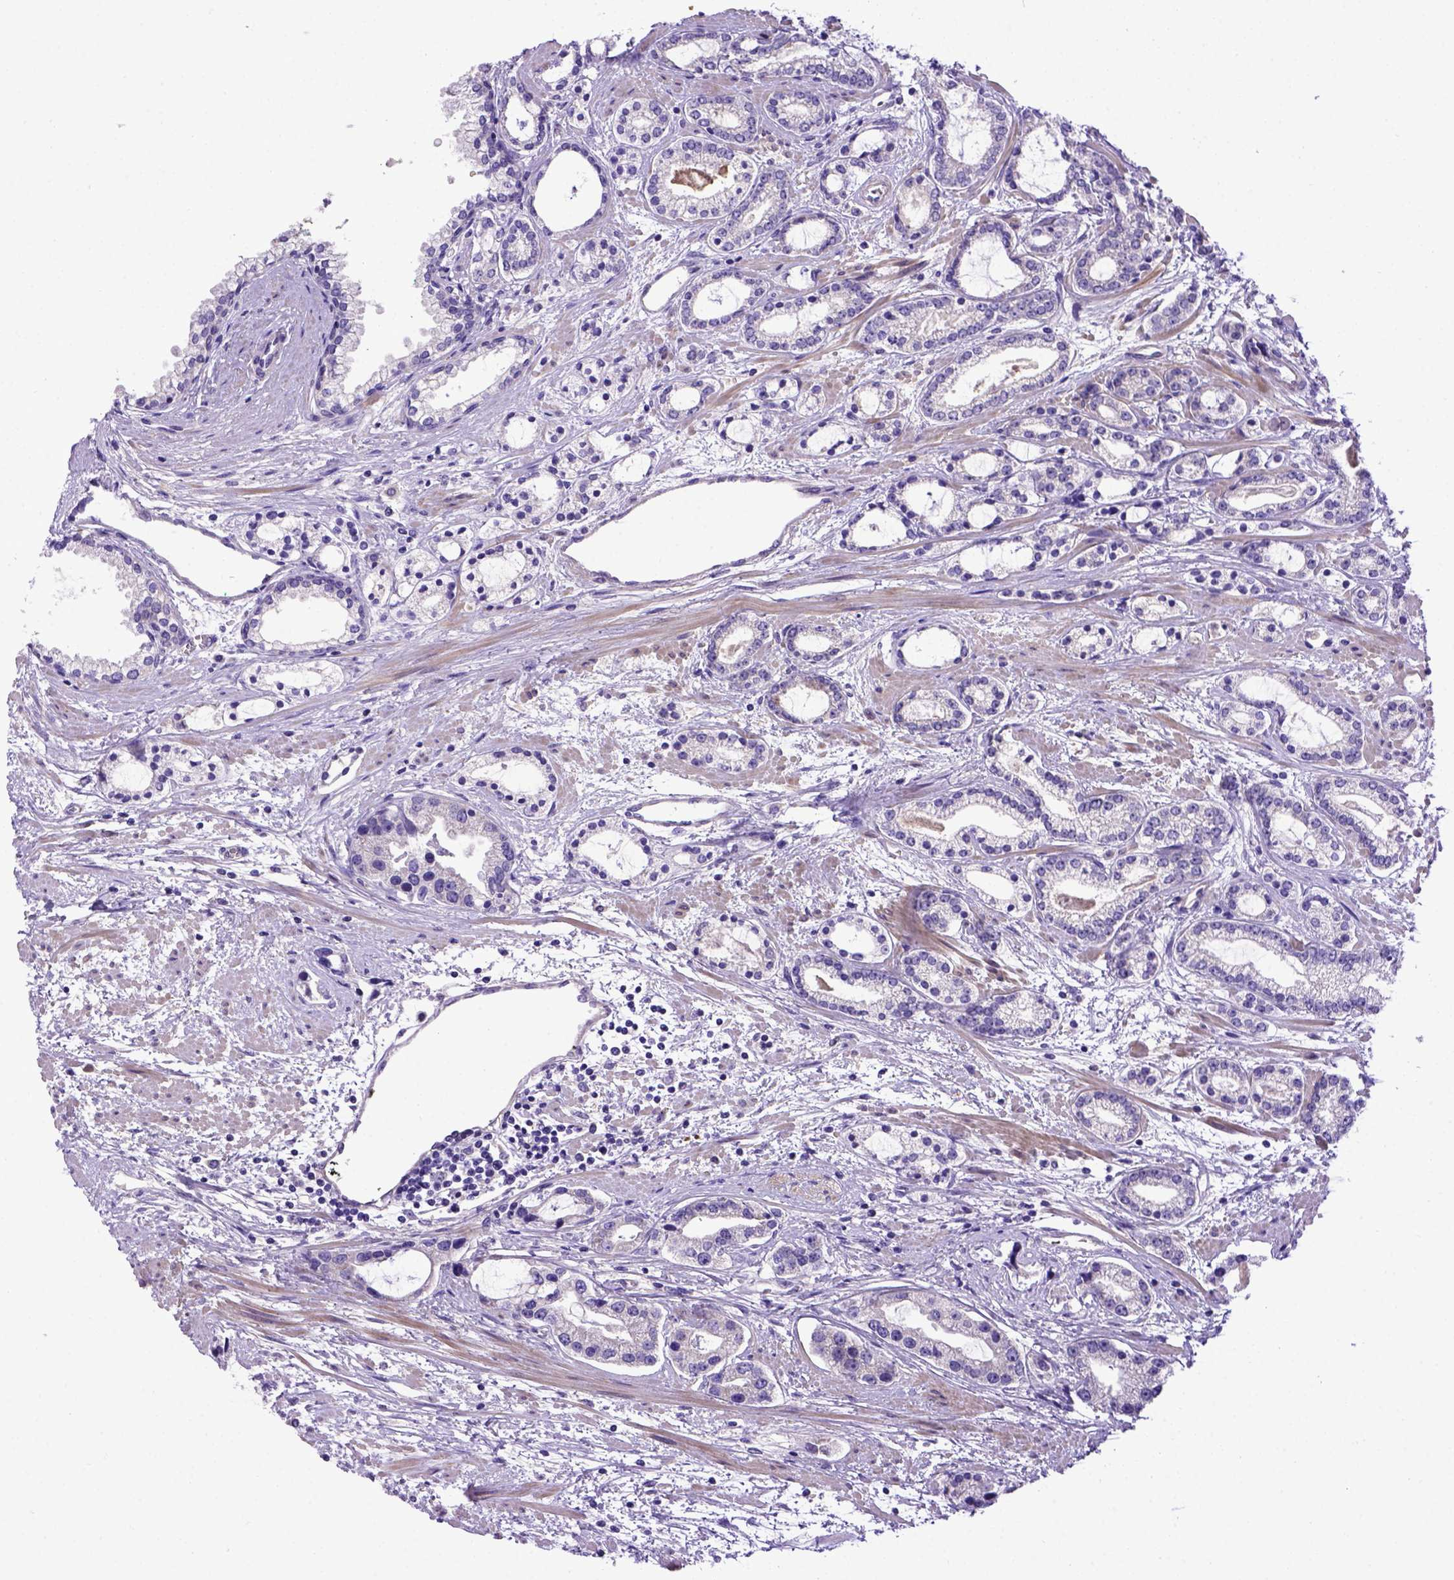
{"staining": {"intensity": "negative", "quantity": "none", "location": "none"}, "tissue": "prostate cancer", "cell_type": "Tumor cells", "image_type": "cancer", "snomed": [{"axis": "morphology", "description": "Adenocarcinoma, Medium grade"}, {"axis": "topography", "description": "Prostate"}], "caption": "This is an IHC histopathology image of prostate cancer (medium-grade adenocarcinoma). There is no staining in tumor cells.", "gene": "ADAM12", "patient": {"sex": "male", "age": 57}}